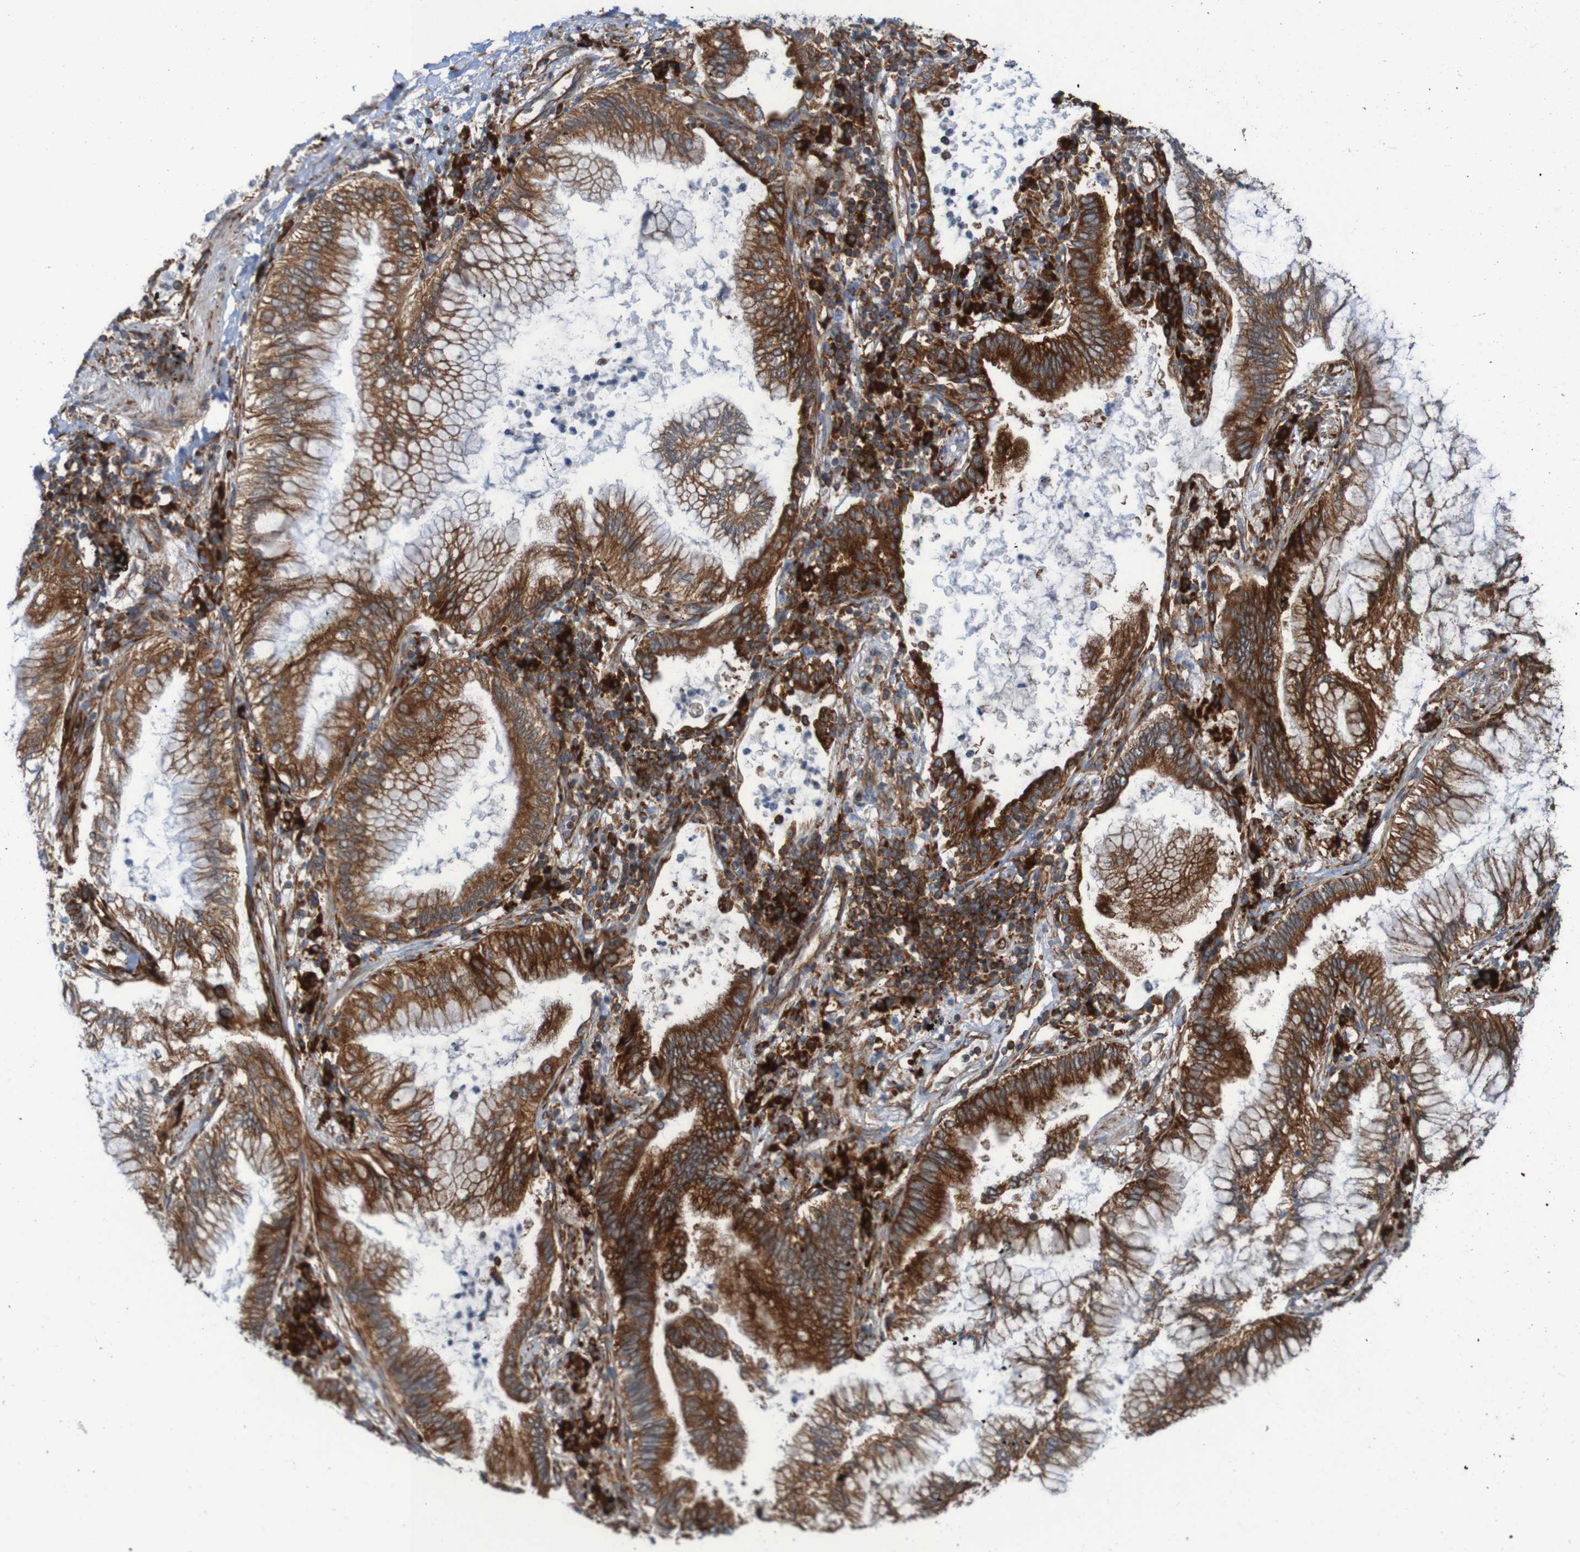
{"staining": {"intensity": "strong", "quantity": ">75%", "location": "cytoplasmic/membranous"}, "tissue": "lung cancer", "cell_type": "Tumor cells", "image_type": "cancer", "snomed": [{"axis": "morphology", "description": "Normal tissue, NOS"}, {"axis": "morphology", "description": "Adenocarcinoma, NOS"}, {"axis": "topography", "description": "Bronchus"}, {"axis": "topography", "description": "Lung"}], "caption": "Immunohistochemical staining of human lung cancer exhibits high levels of strong cytoplasmic/membranous protein expression in about >75% of tumor cells.", "gene": "RPL10", "patient": {"sex": "female", "age": 70}}